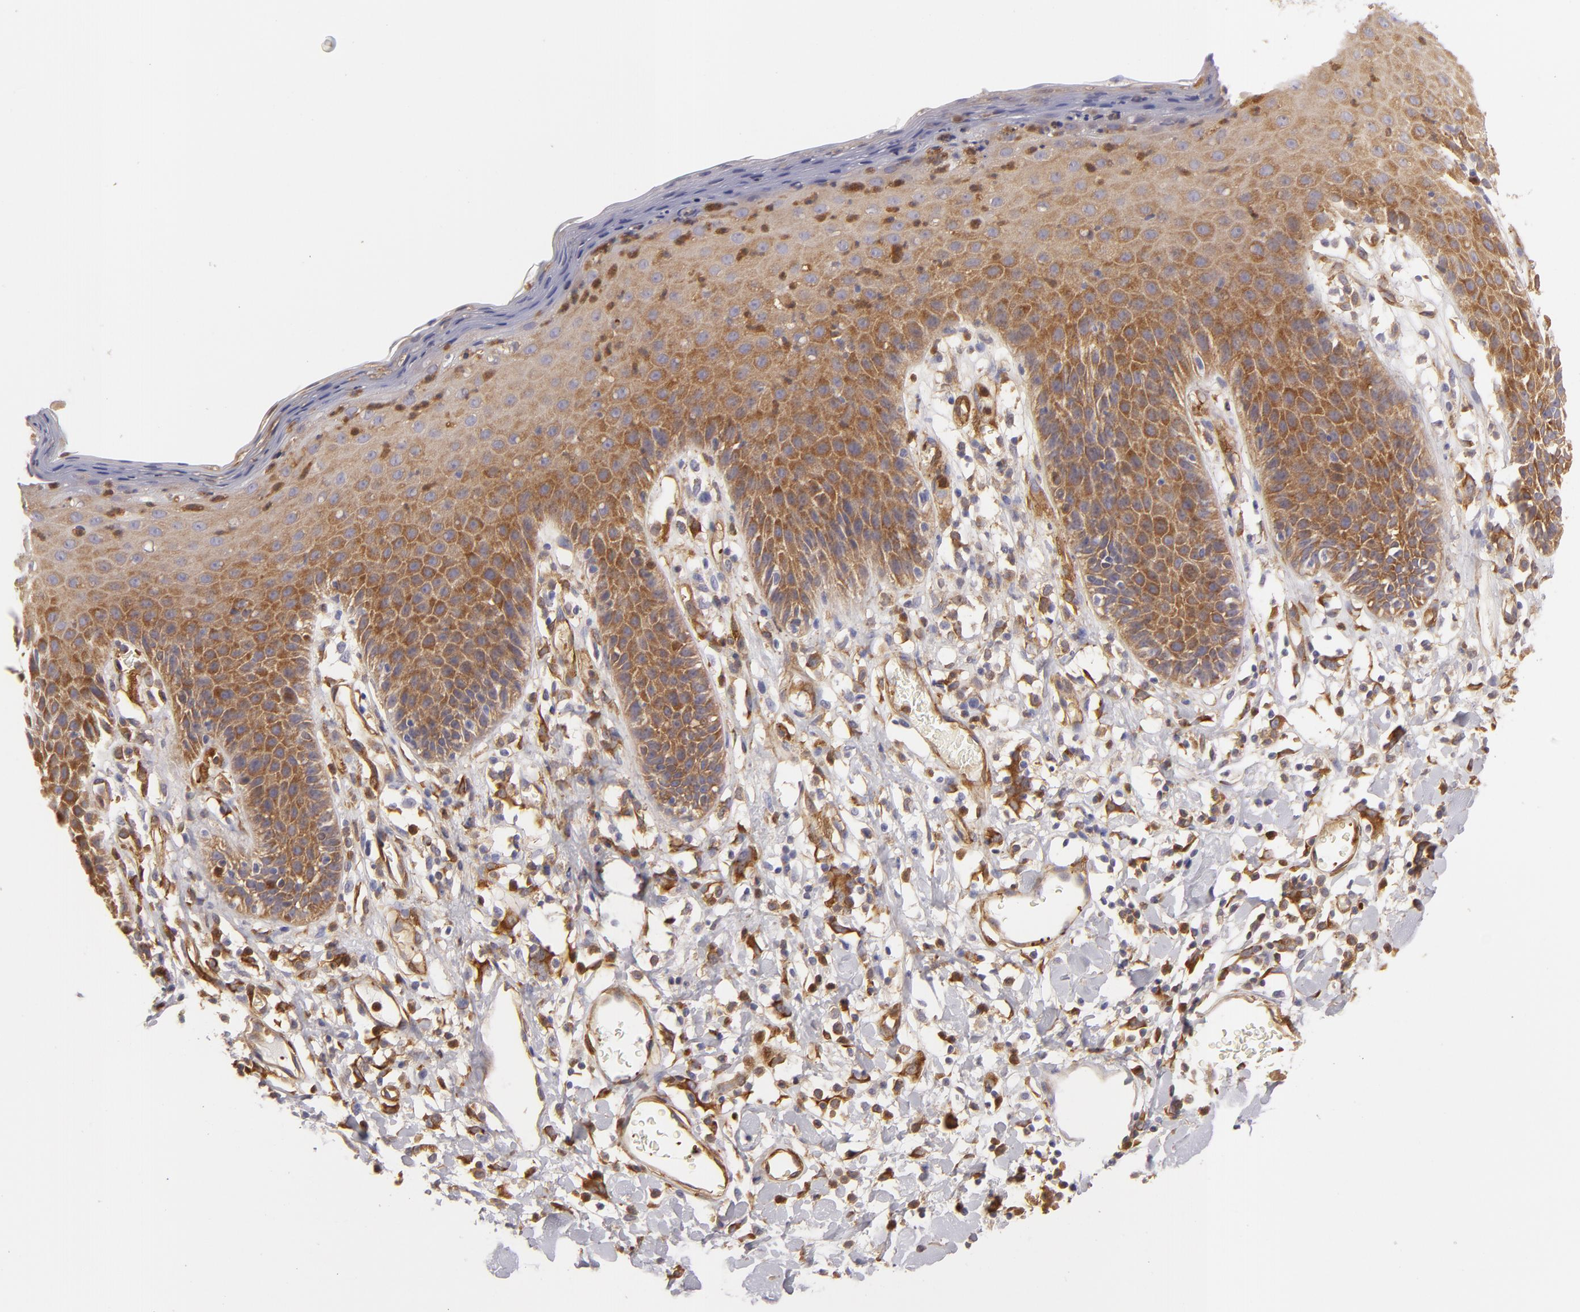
{"staining": {"intensity": "moderate", "quantity": ">75%", "location": "cytoplasmic/membranous"}, "tissue": "skin", "cell_type": "Epidermal cells", "image_type": "normal", "snomed": [{"axis": "morphology", "description": "Normal tissue, NOS"}, {"axis": "topography", "description": "Vulva"}, {"axis": "topography", "description": "Peripheral nerve tissue"}], "caption": "This photomicrograph exhibits immunohistochemistry (IHC) staining of unremarkable skin, with medium moderate cytoplasmic/membranous staining in approximately >75% of epidermal cells.", "gene": "VCL", "patient": {"sex": "female", "age": 68}}